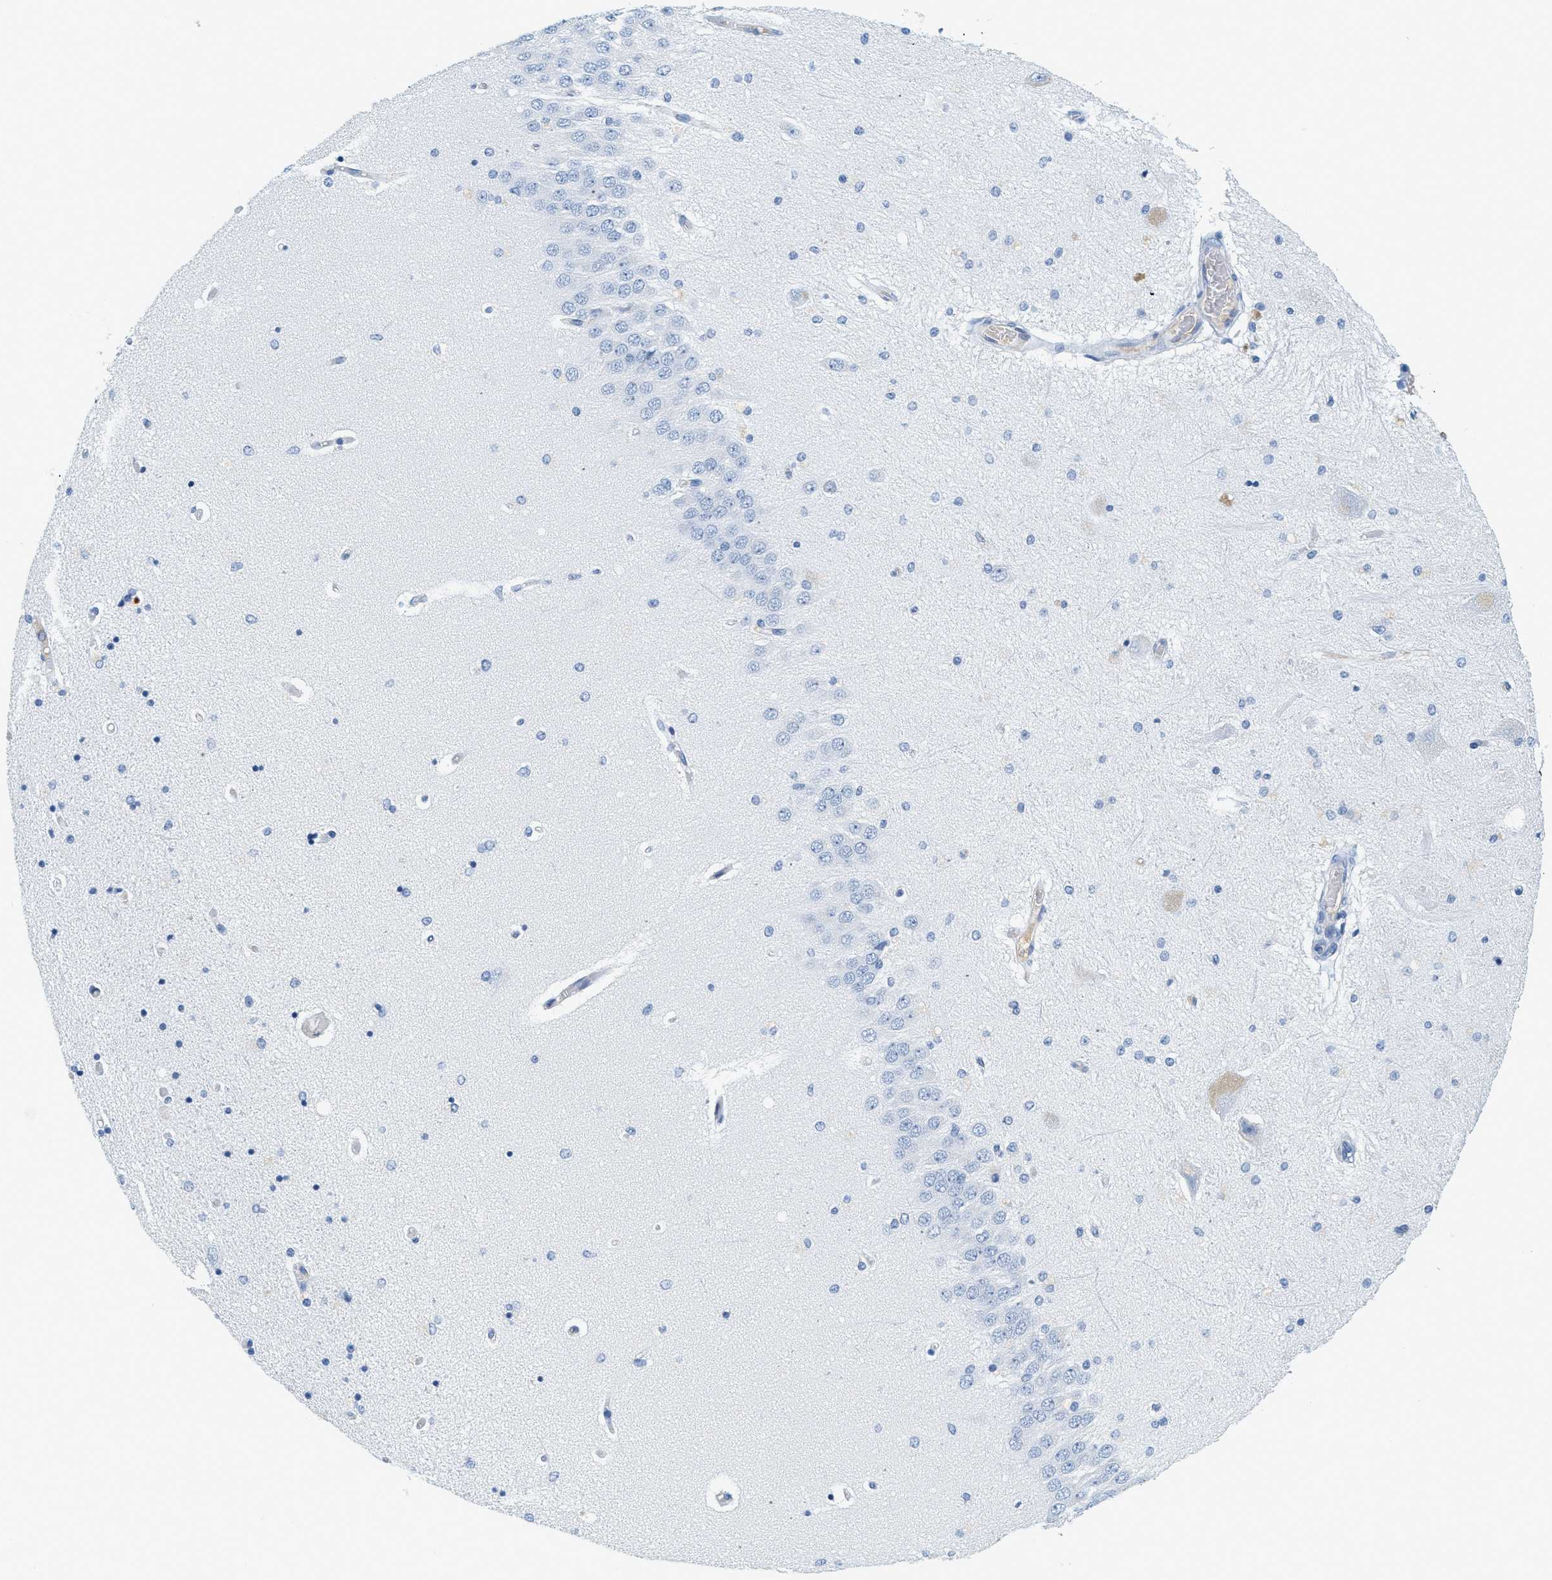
{"staining": {"intensity": "negative", "quantity": "none", "location": "none"}, "tissue": "hippocampus", "cell_type": "Glial cells", "image_type": "normal", "snomed": [{"axis": "morphology", "description": "Normal tissue, NOS"}, {"axis": "topography", "description": "Hippocampus"}], "caption": "Immunohistochemistry (IHC) micrograph of benign hippocampus: human hippocampus stained with DAB (3,3'-diaminobenzidine) displays no significant protein staining in glial cells.", "gene": "LCN2", "patient": {"sex": "female", "age": 54}}